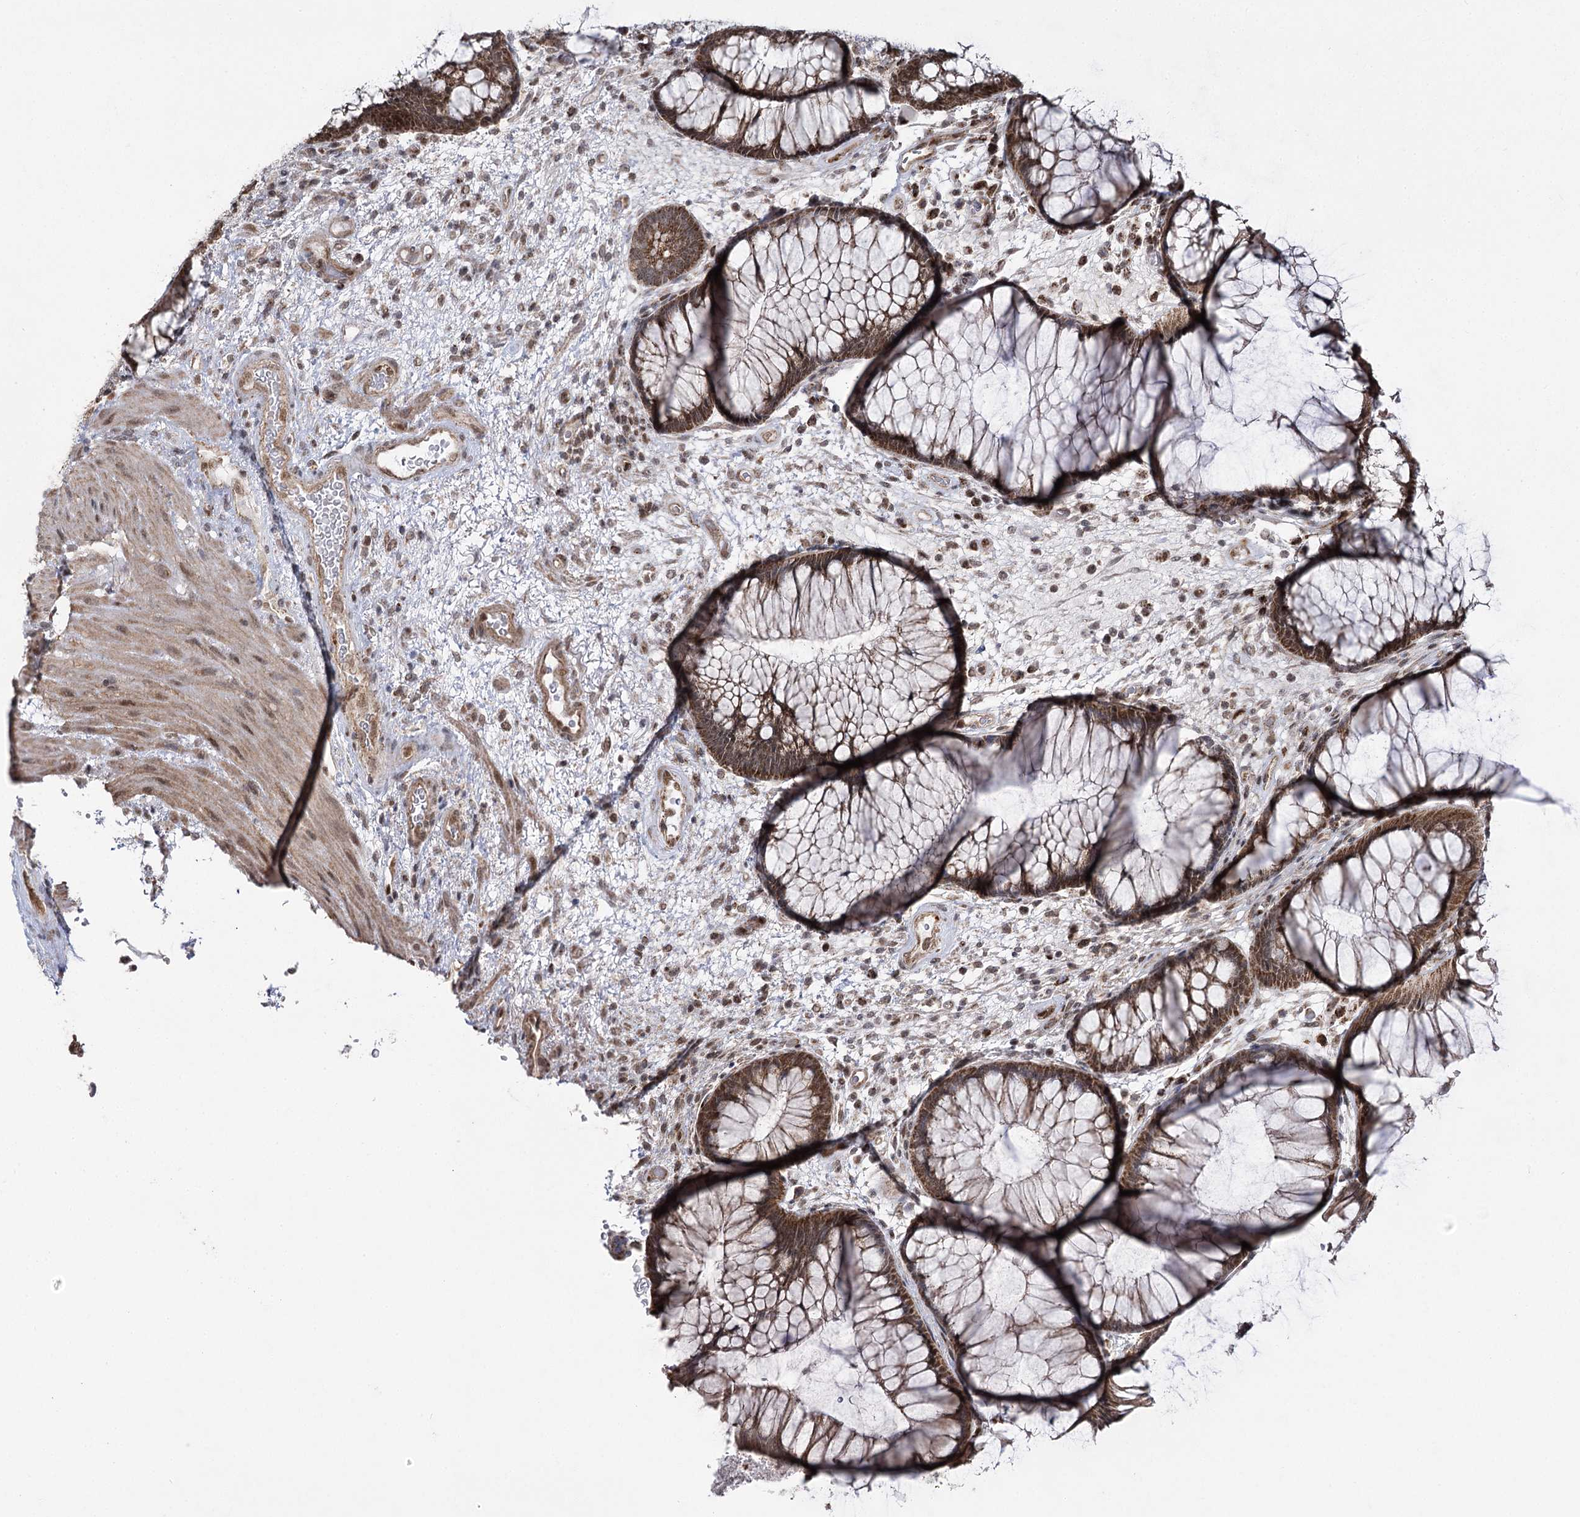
{"staining": {"intensity": "strong", "quantity": ">75%", "location": "cytoplasmic/membranous,nuclear"}, "tissue": "rectum", "cell_type": "Glandular cells", "image_type": "normal", "snomed": [{"axis": "morphology", "description": "Normal tissue, NOS"}, {"axis": "topography", "description": "Rectum"}], "caption": "Rectum stained with immunohistochemistry demonstrates strong cytoplasmic/membranous,nuclear expression in approximately >75% of glandular cells. (DAB (3,3'-diaminobenzidine) = brown stain, brightfield microscopy at high magnification).", "gene": "SLC4A1AP", "patient": {"sex": "male", "age": 51}}